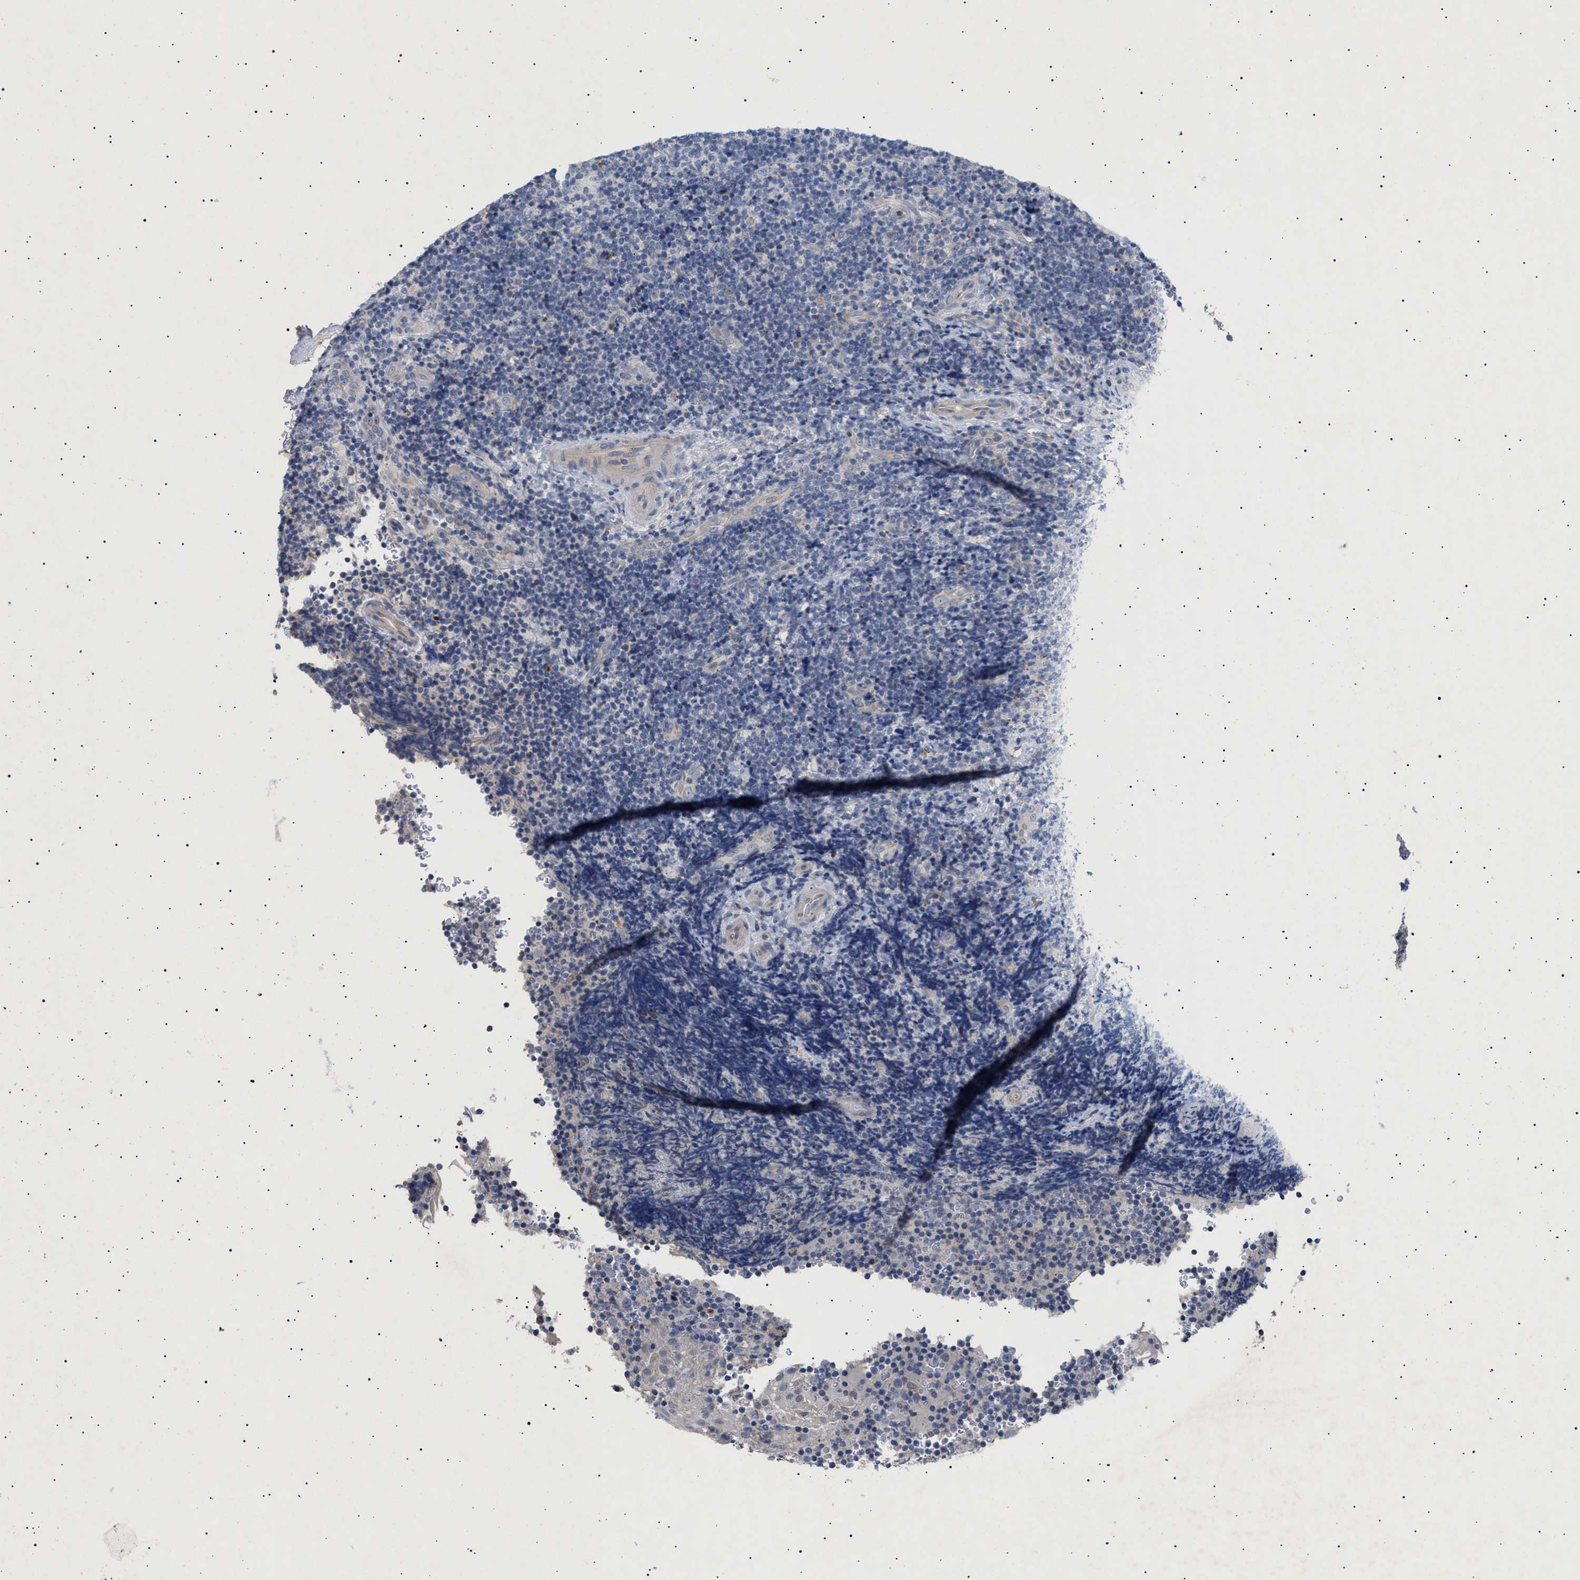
{"staining": {"intensity": "negative", "quantity": "none", "location": "none"}, "tissue": "lymphoma", "cell_type": "Tumor cells", "image_type": "cancer", "snomed": [{"axis": "morphology", "description": "Malignant lymphoma, non-Hodgkin's type, High grade"}, {"axis": "topography", "description": "Tonsil"}], "caption": "DAB (3,3'-diaminobenzidine) immunohistochemical staining of human lymphoma shows no significant expression in tumor cells. (DAB (3,3'-diaminobenzidine) immunohistochemistry (IHC) with hematoxylin counter stain).", "gene": "SIRT5", "patient": {"sex": "female", "age": 36}}